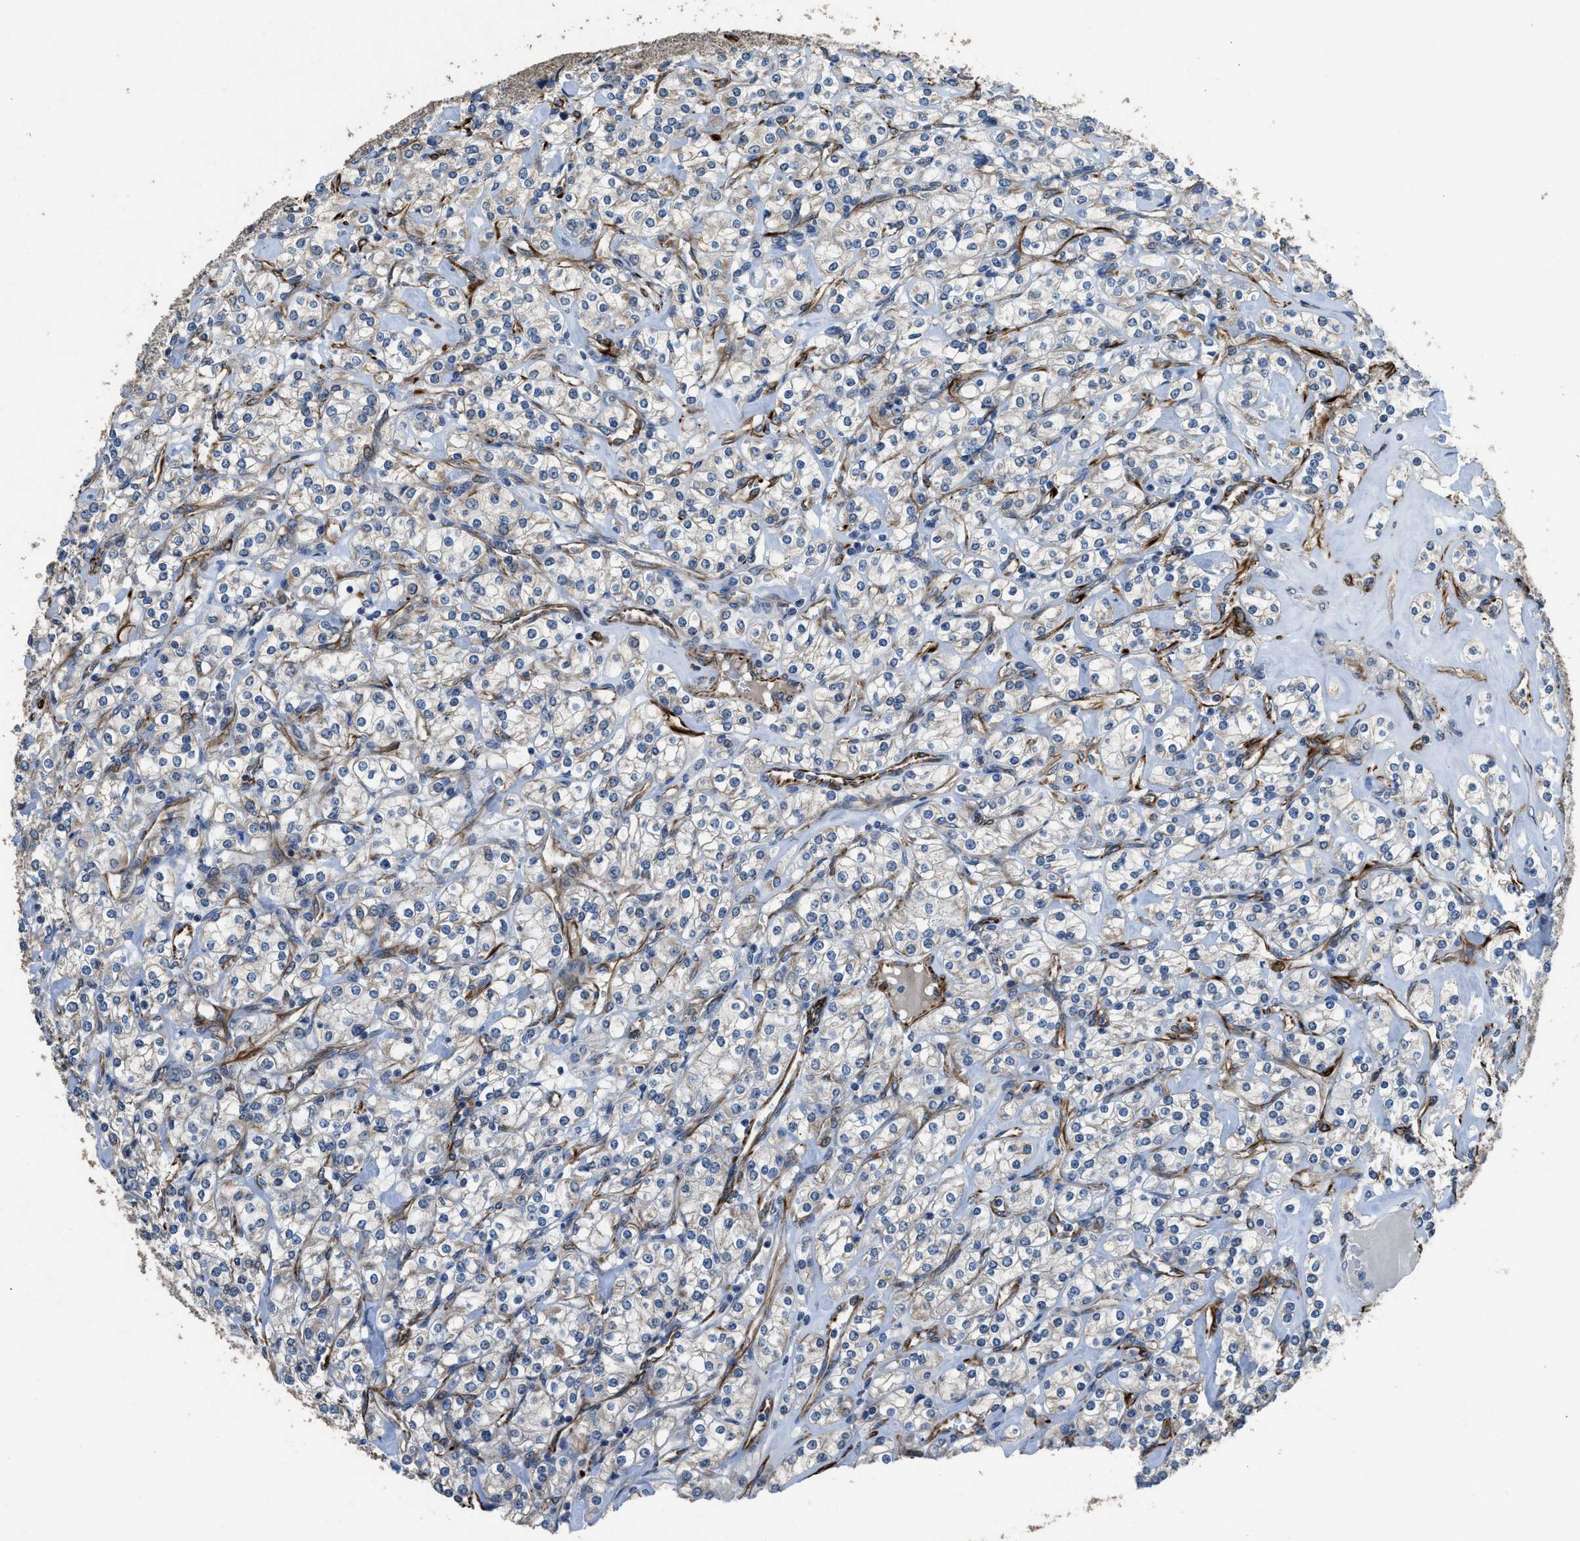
{"staining": {"intensity": "weak", "quantity": "<25%", "location": "cytoplasmic/membranous"}, "tissue": "renal cancer", "cell_type": "Tumor cells", "image_type": "cancer", "snomed": [{"axis": "morphology", "description": "Adenocarcinoma, NOS"}, {"axis": "topography", "description": "Kidney"}], "caption": "Immunohistochemistry of adenocarcinoma (renal) displays no positivity in tumor cells.", "gene": "SYNM", "patient": {"sex": "male", "age": 77}}